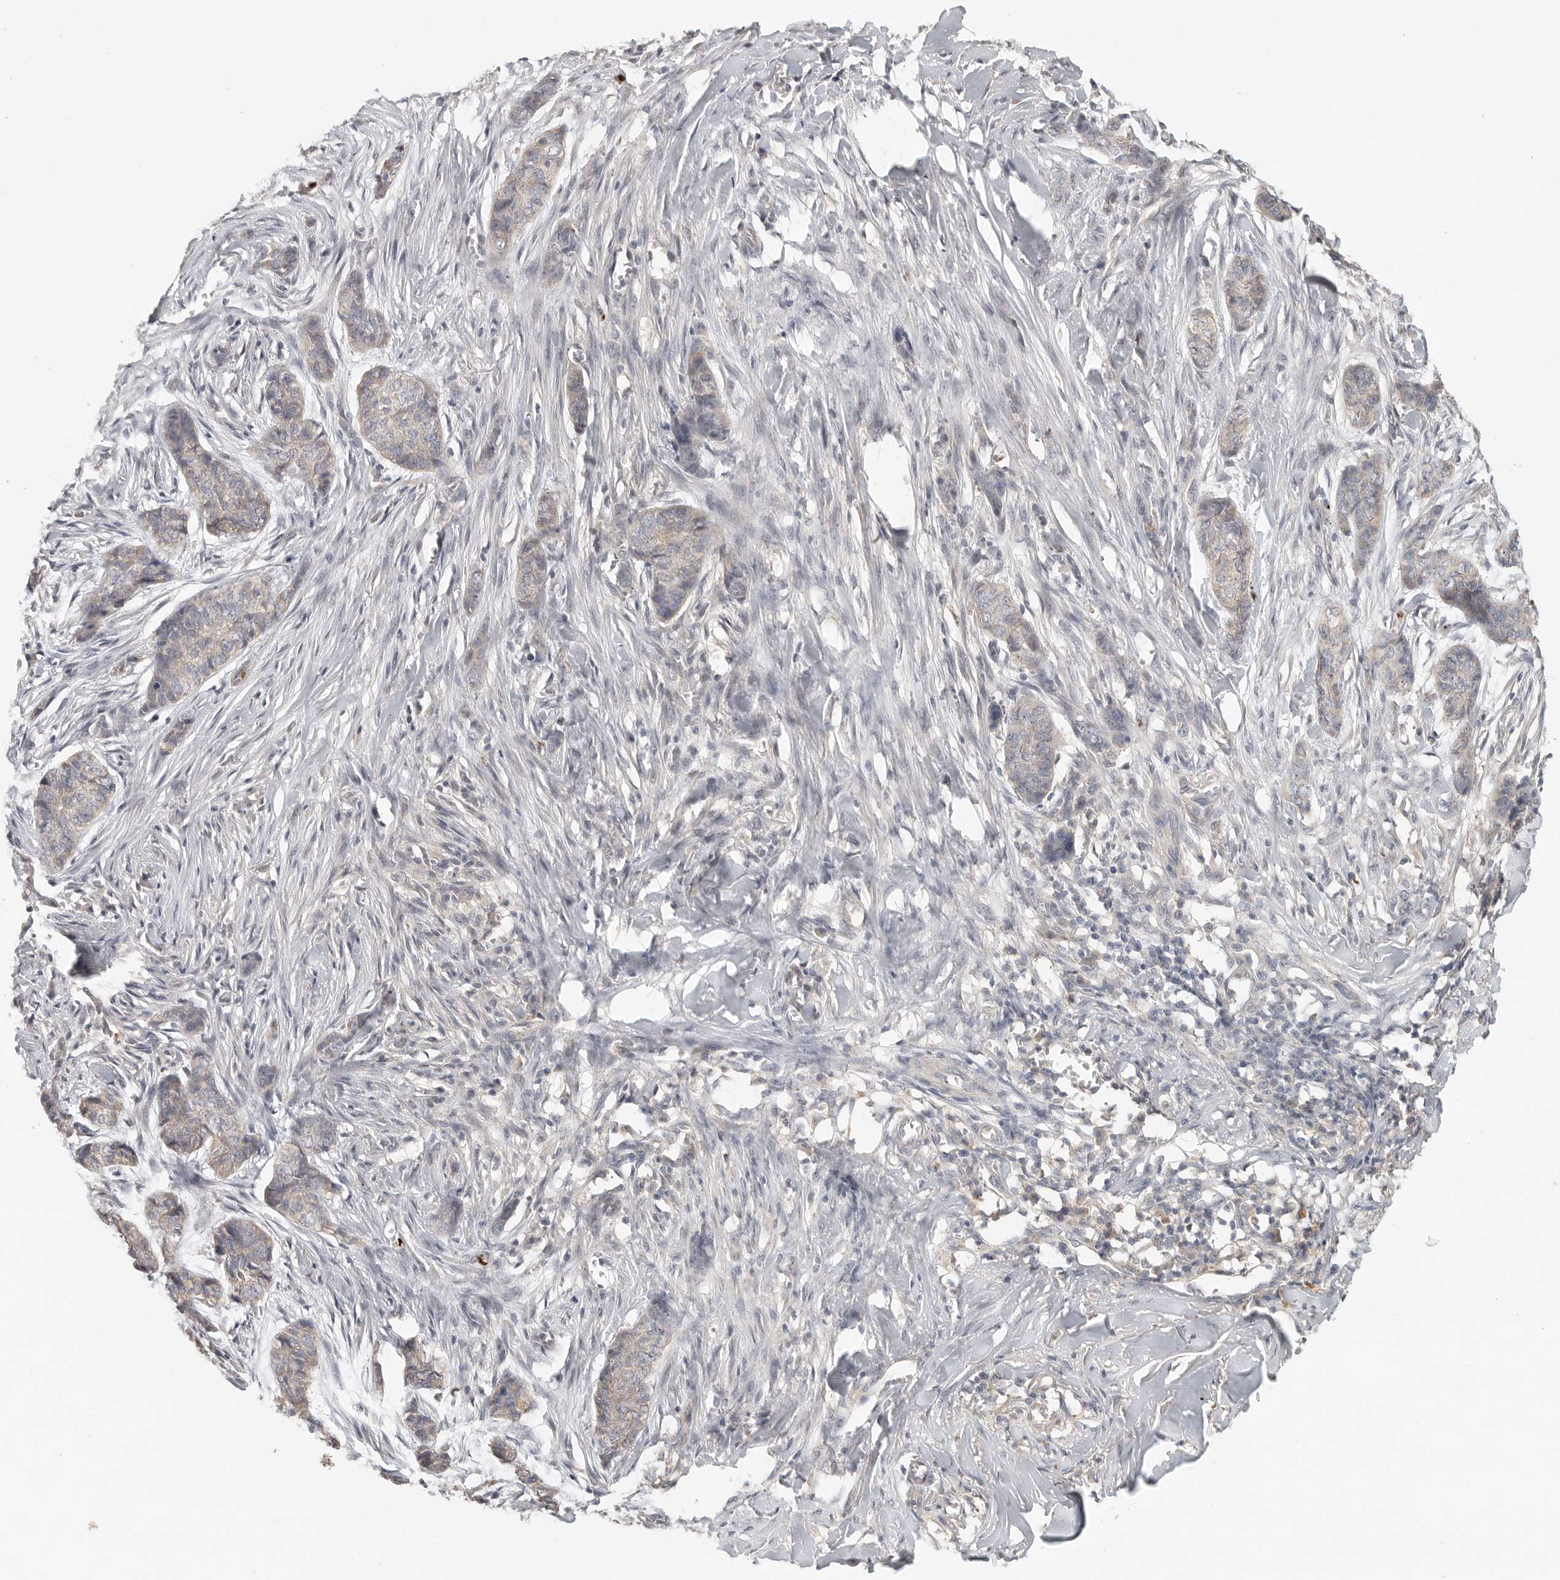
{"staining": {"intensity": "negative", "quantity": "none", "location": "none"}, "tissue": "skin cancer", "cell_type": "Tumor cells", "image_type": "cancer", "snomed": [{"axis": "morphology", "description": "Basal cell carcinoma"}, {"axis": "topography", "description": "Skin"}], "caption": "Immunohistochemical staining of human basal cell carcinoma (skin) reveals no significant staining in tumor cells.", "gene": "HDAC6", "patient": {"sex": "female", "age": 64}}